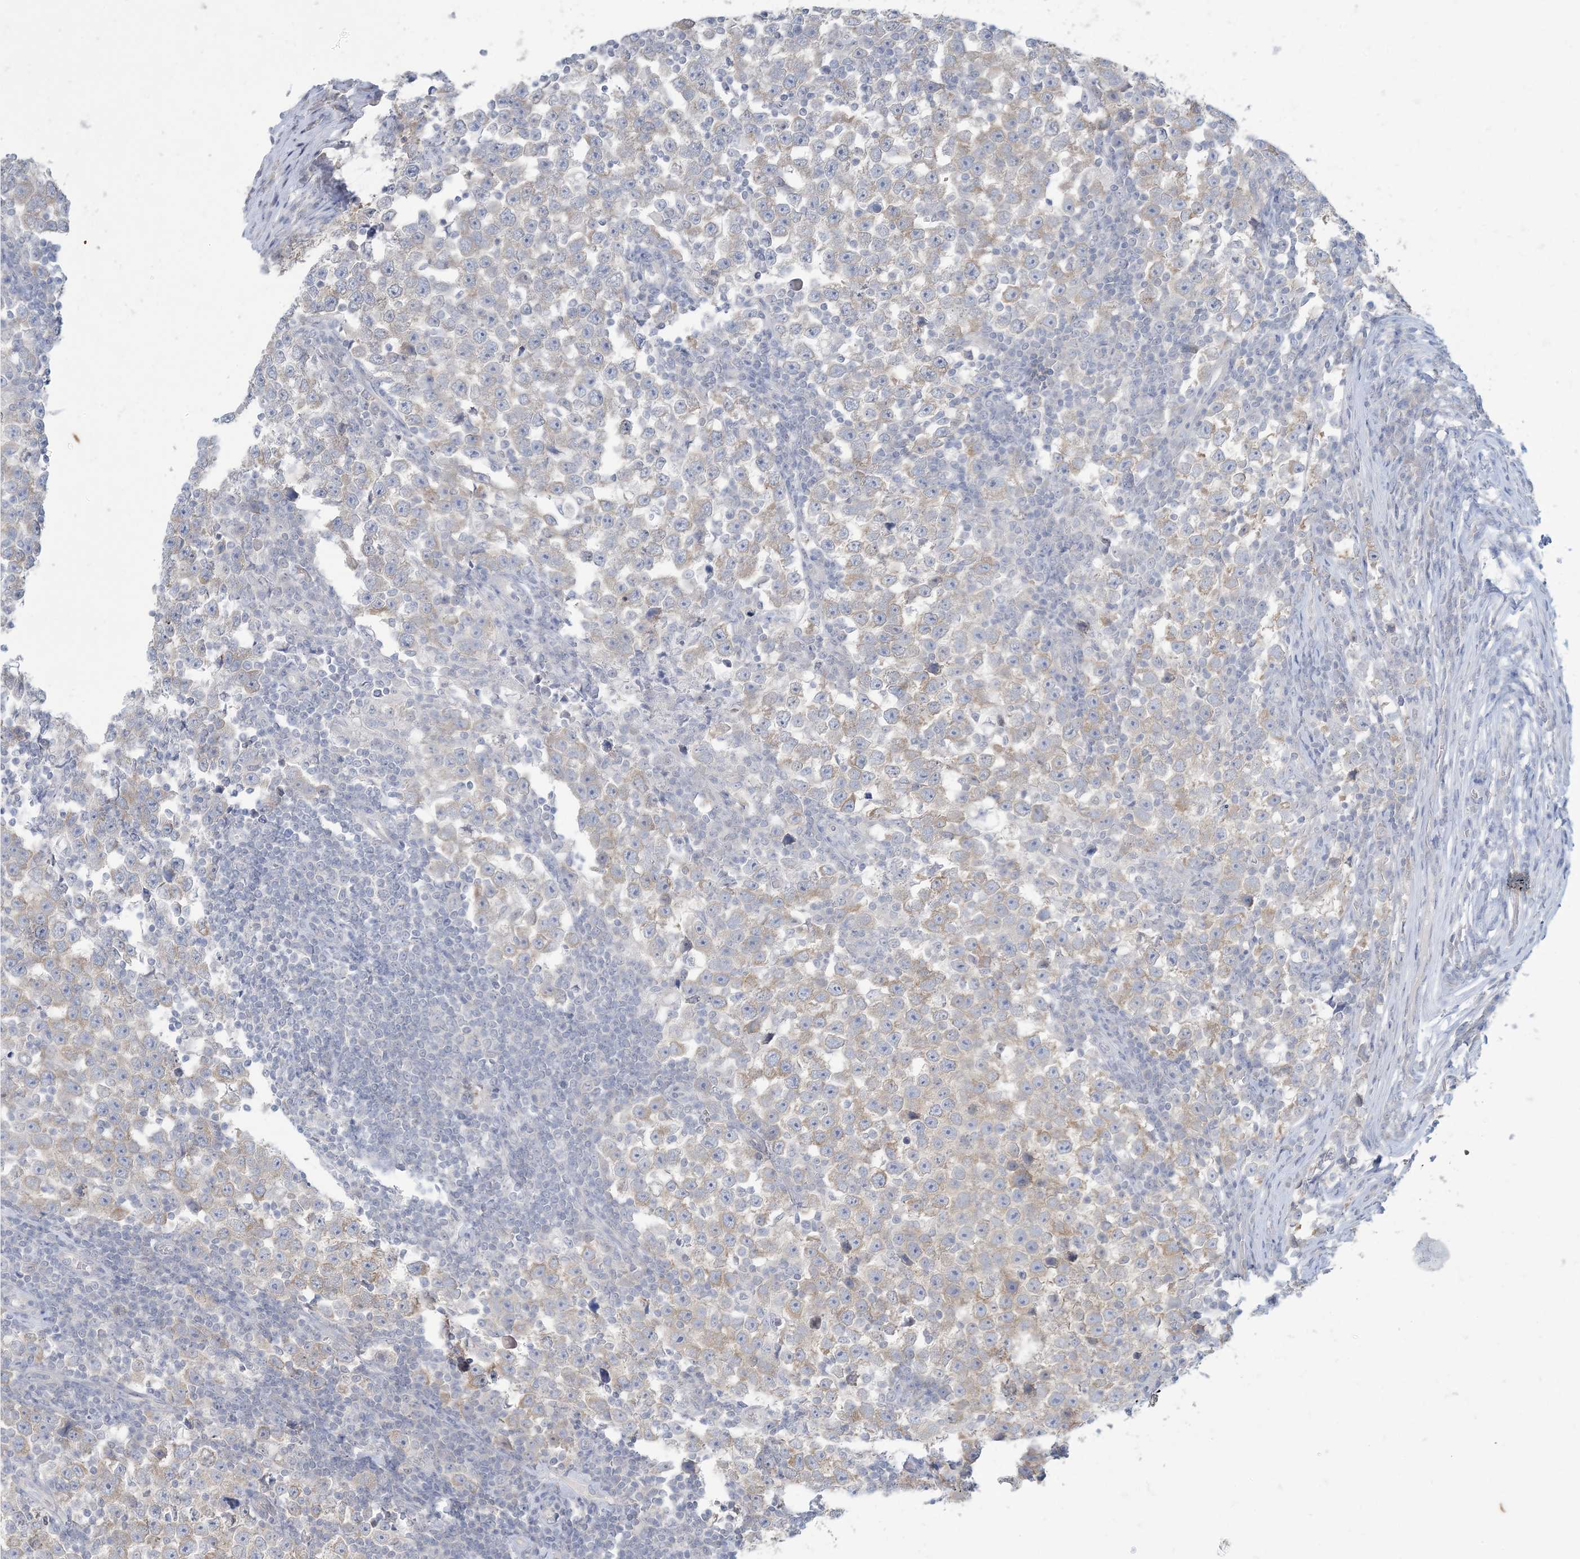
{"staining": {"intensity": "weak", "quantity": "<25%", "location": "cytoplasmic/membranous"}, "tissue": "testis cancer", "cell_type": "Tumor cells", "image_type": "cancer", "snomed": [{"axis": "morphology", "description": "Normal tissue, NOS"}, {"axis": "morphology", "description": "Seminoma, NOS"}, {"axis": "topography", "description": "Testis"}], "caption": "A high-resolution image shows immunohistochemistry staining of testis cancer (seminoma), which reveals no significant positivity in tumor cells.", "gene": "KIF3A", "patient": {"sex": "male", "age": 43}}